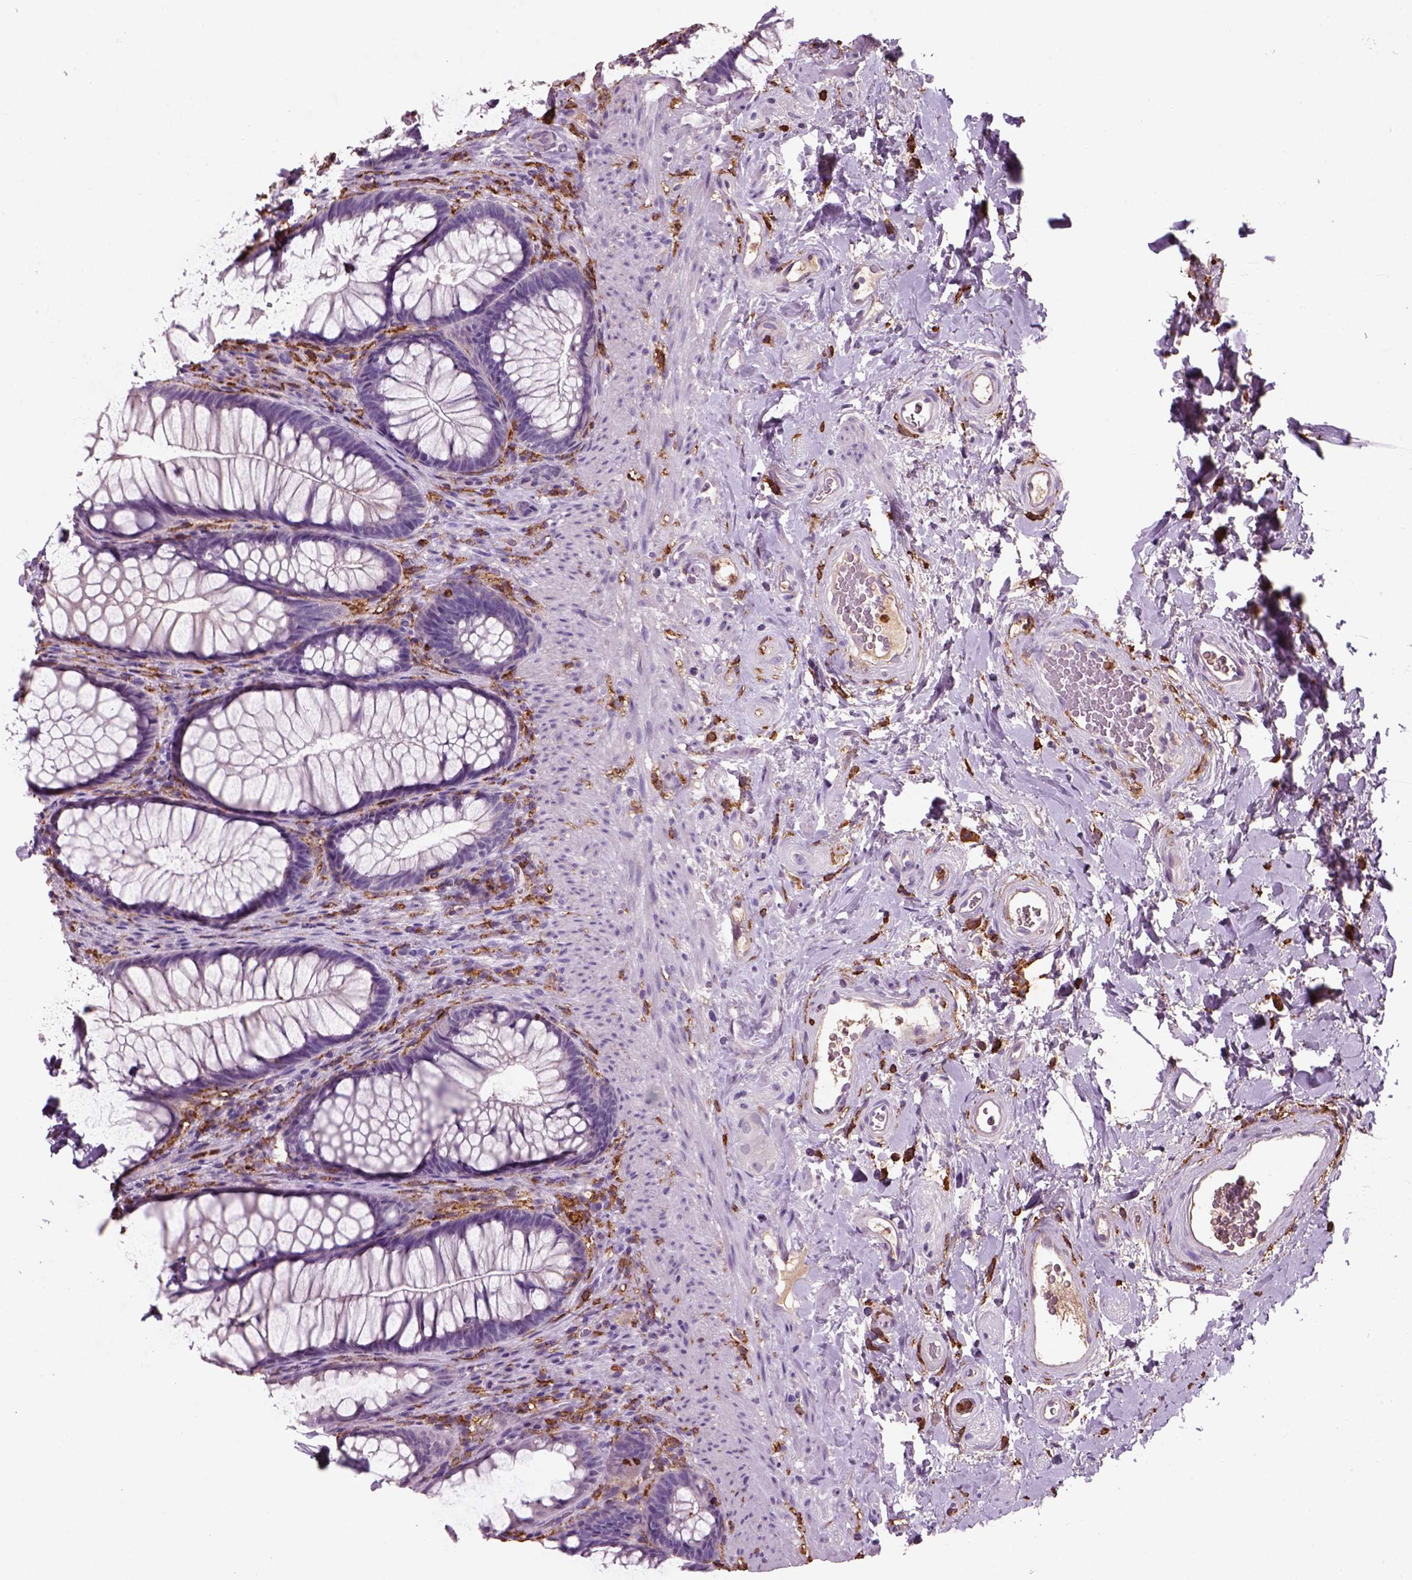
{"staining": {"intensity": "negative", "quantity": "none", "location": "none"}, "tissue": "rectum", "cell_type": "Glandular cells", "image_type": "normal", "snomed": [{"axis": "morphology", "description": "Normal tissue, NOS"}, {"axis": "topography", "description": "Smooth muscle"}, {"axis": "topography", "description": "Rectum"}], "caption": "Immunohistochemistry (IHC) photomicrograph of unremarkable rectum: human rectum stained with DAB exhibits no significant protein positivity in glandular cells.", "gene": "CD14", "patient": {"sex": "male", "age": 53}}